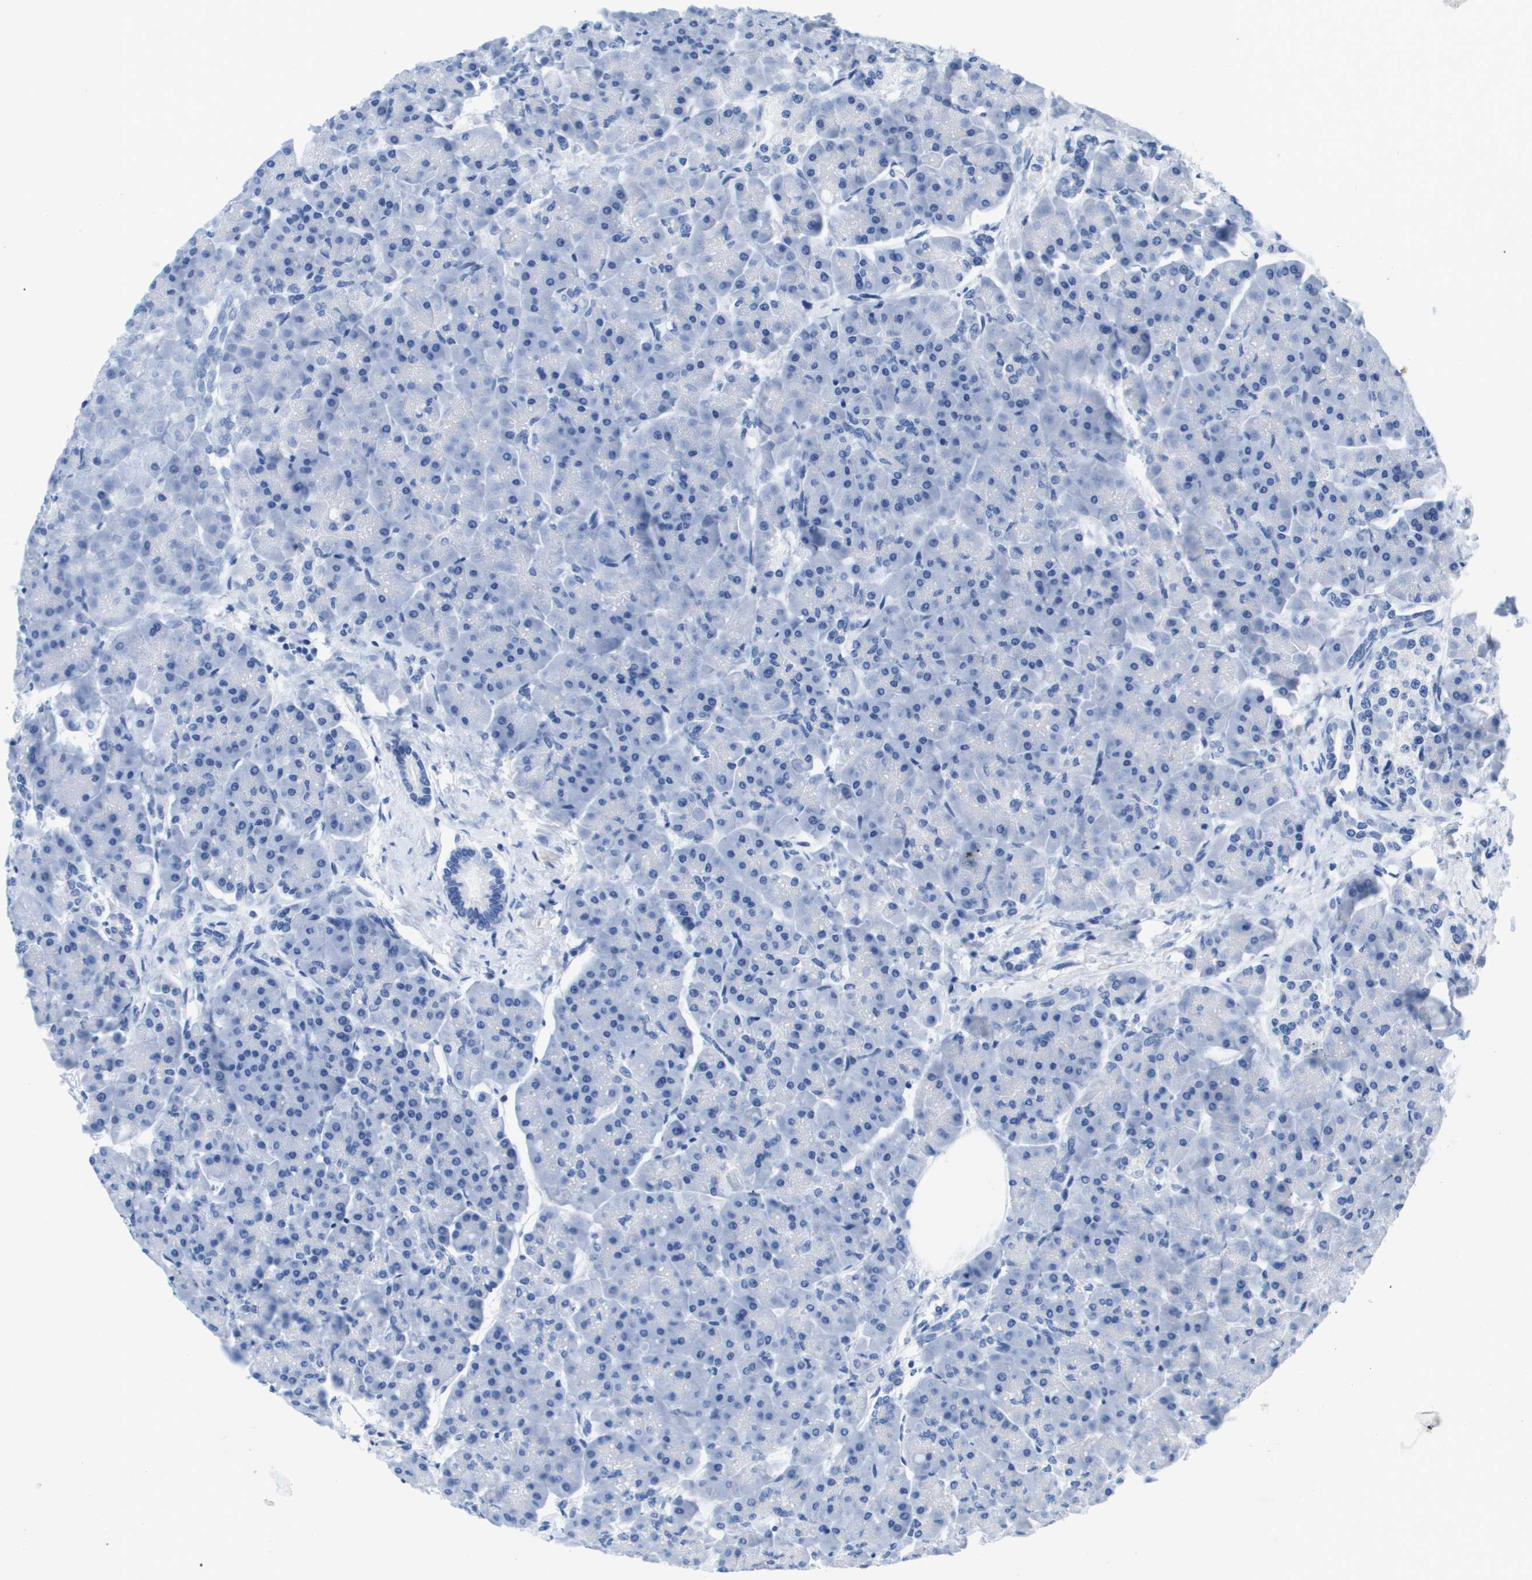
{"staining": {"intensity": "negative", "quantity": "none", "location": "none"}, "tissue": "pancreas", "cell_type": "Exocrine glandular cells", "image_type": "normal", "snomed": [{"axis": "morphology", "description": "Normal tissue, NOS"}, {"axis": "topography", "description": "Pancreas"}], "caption": "High power microscopy micrograph of an IHC histopathology image of normal pancreas, revealing no significant positivity in exocrine glandular cells.", "gene": "APOA1", "patient": {"sex": "female", "age": 70}}